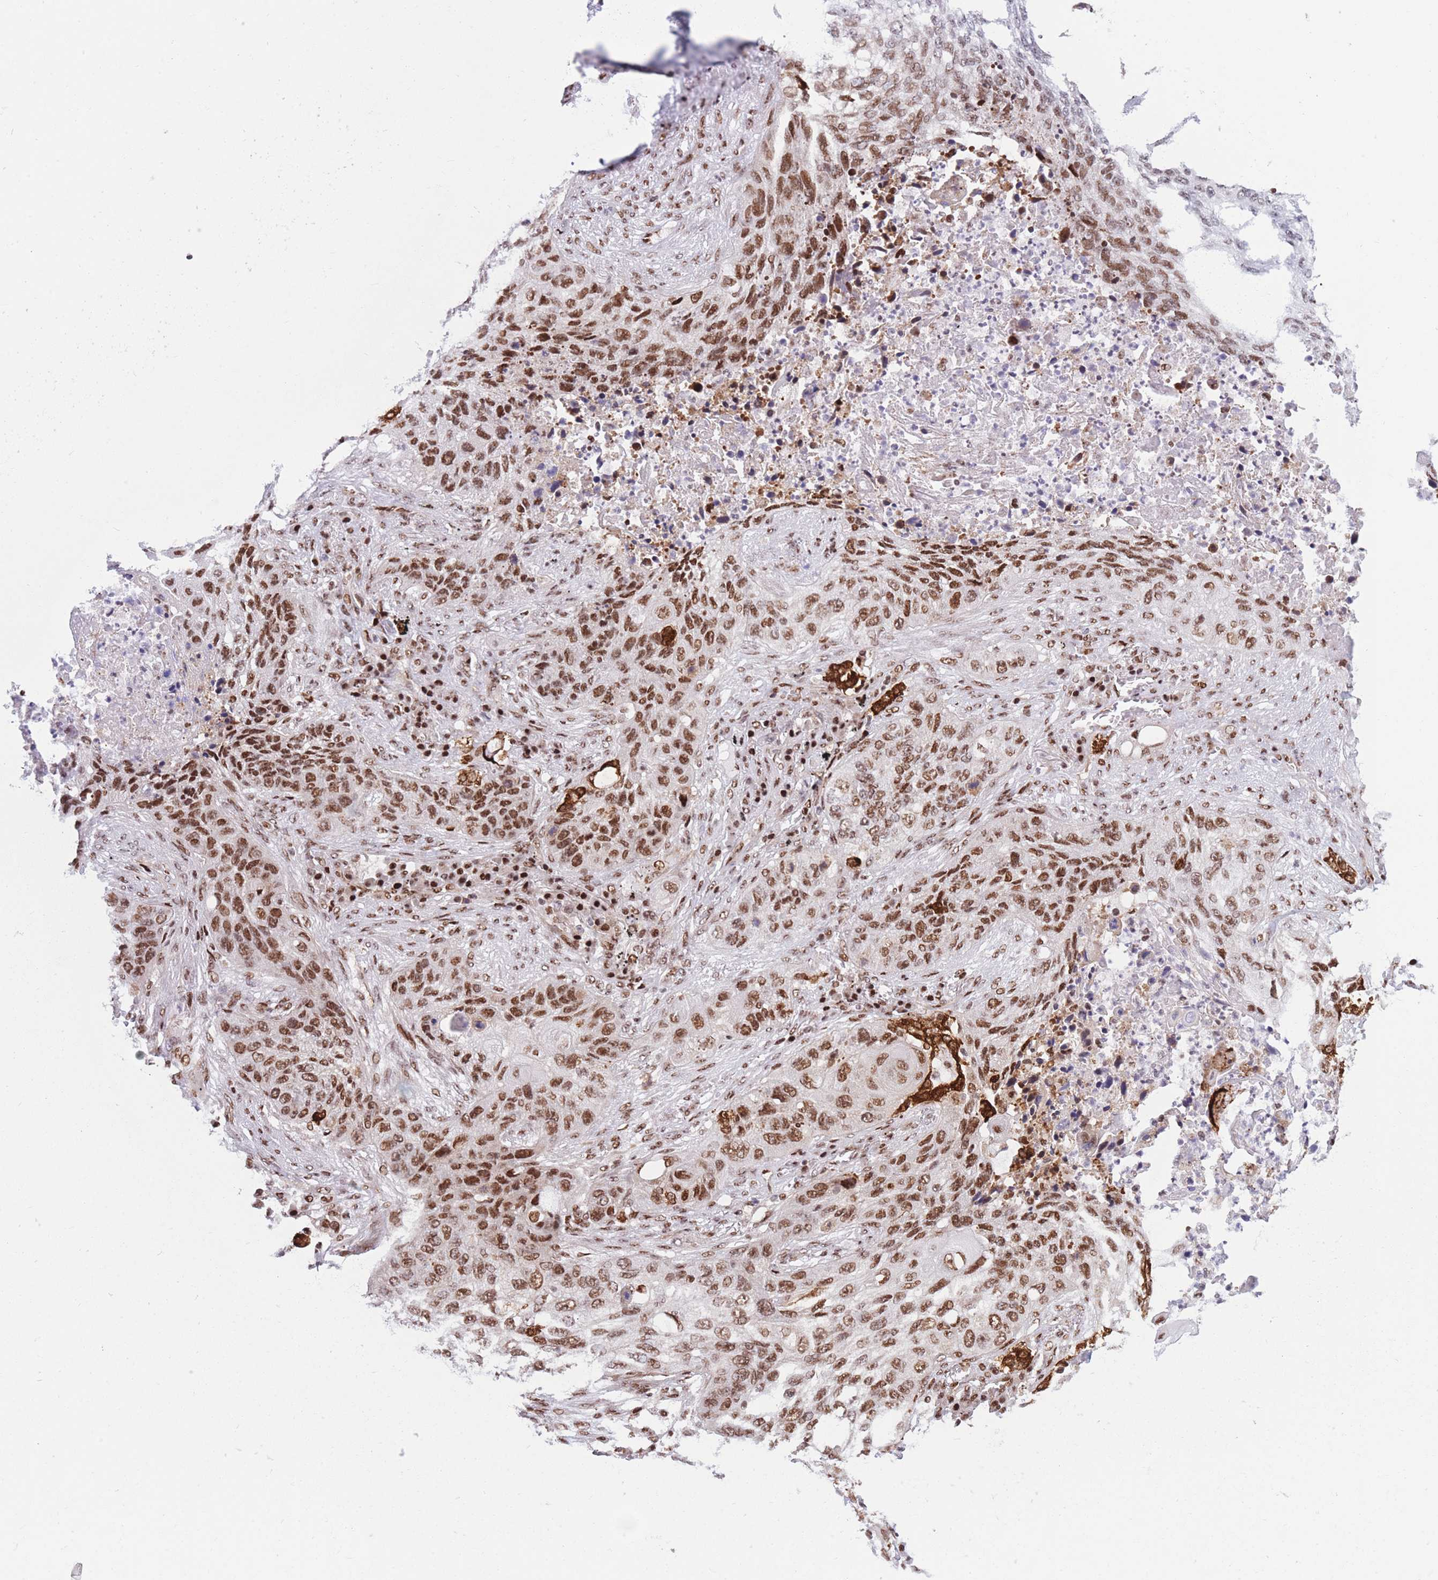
{"staining": {"intensity": "strong", "quantity": ">75%", "location": "nuclear"}, "tissue": "lung cancer", "cell_type": "Tumor cells", "image_type": "cancer", "snomed": [{"axis": "morphology", "description": "Squamous cell carcinoma, NOS"}, {"axis": "topography", "description": "Lung"}], "caption": "A histopathology image showing strong nuclear staining in about >75% of tumor cells in lung cancer (squamous cell carcinoma), as visualized by brown immunohistochemical staining.", "gene": "DNAJC3", "patient": {"sex": "female", "age": 63}}